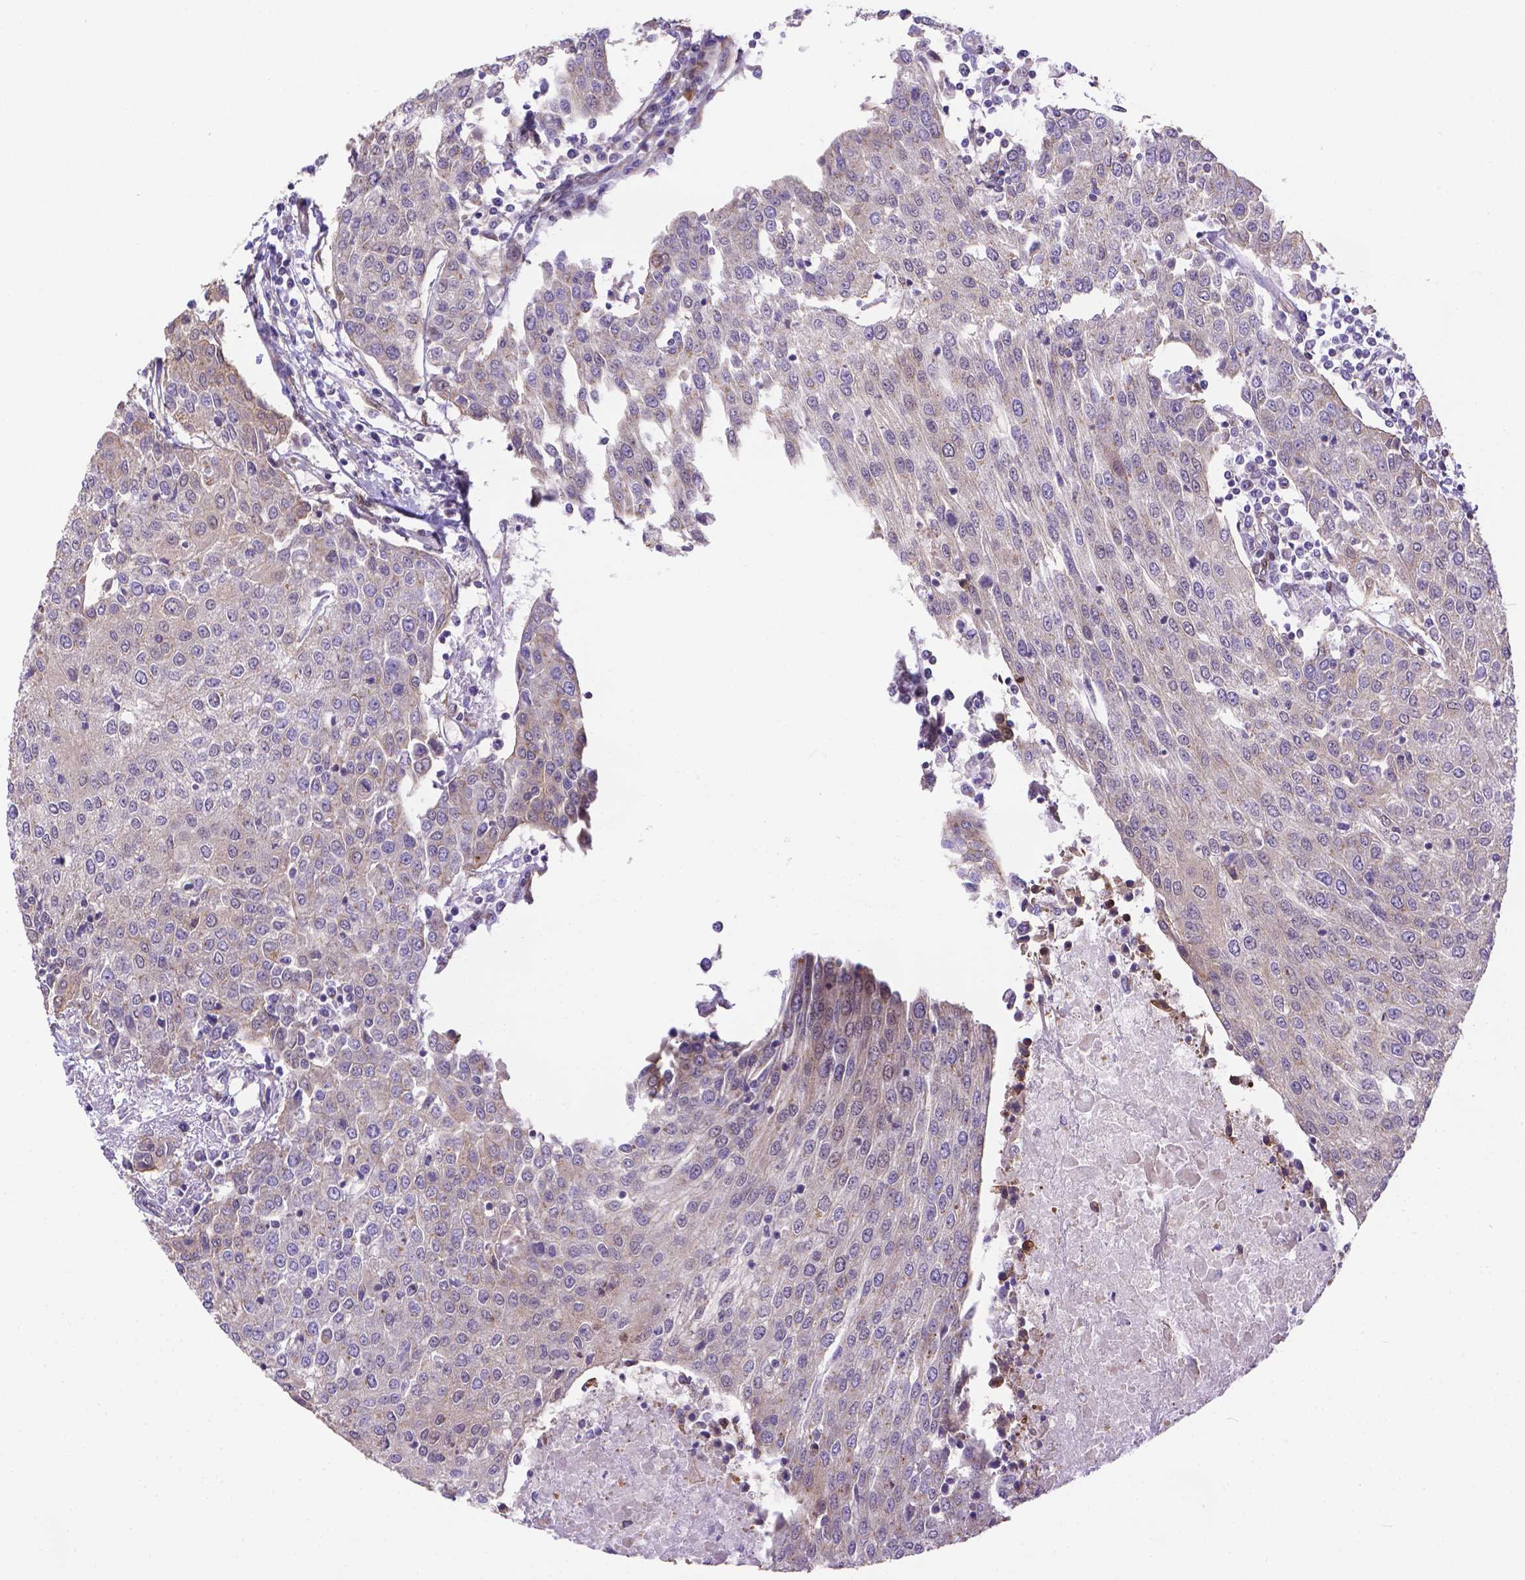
{"staining": {"intensity": "negative", "quantity": "none", "location": "none"}, "tissue": "urothelial cancer", "cell_type": "Tumor cells", "image_type": "cancer", "snomed": [{"axis": "morphology", "description": "Urothelial carcinoma, High grade"}, {"axis": "topography", "description": "Urinary bladder"}], "caption": "Immunohistochemical staining of urothelial cancer reveals no significant positivity in tumor cells.", "gene": "YAP1", "patient": {"sex": "female", "age": 85}}